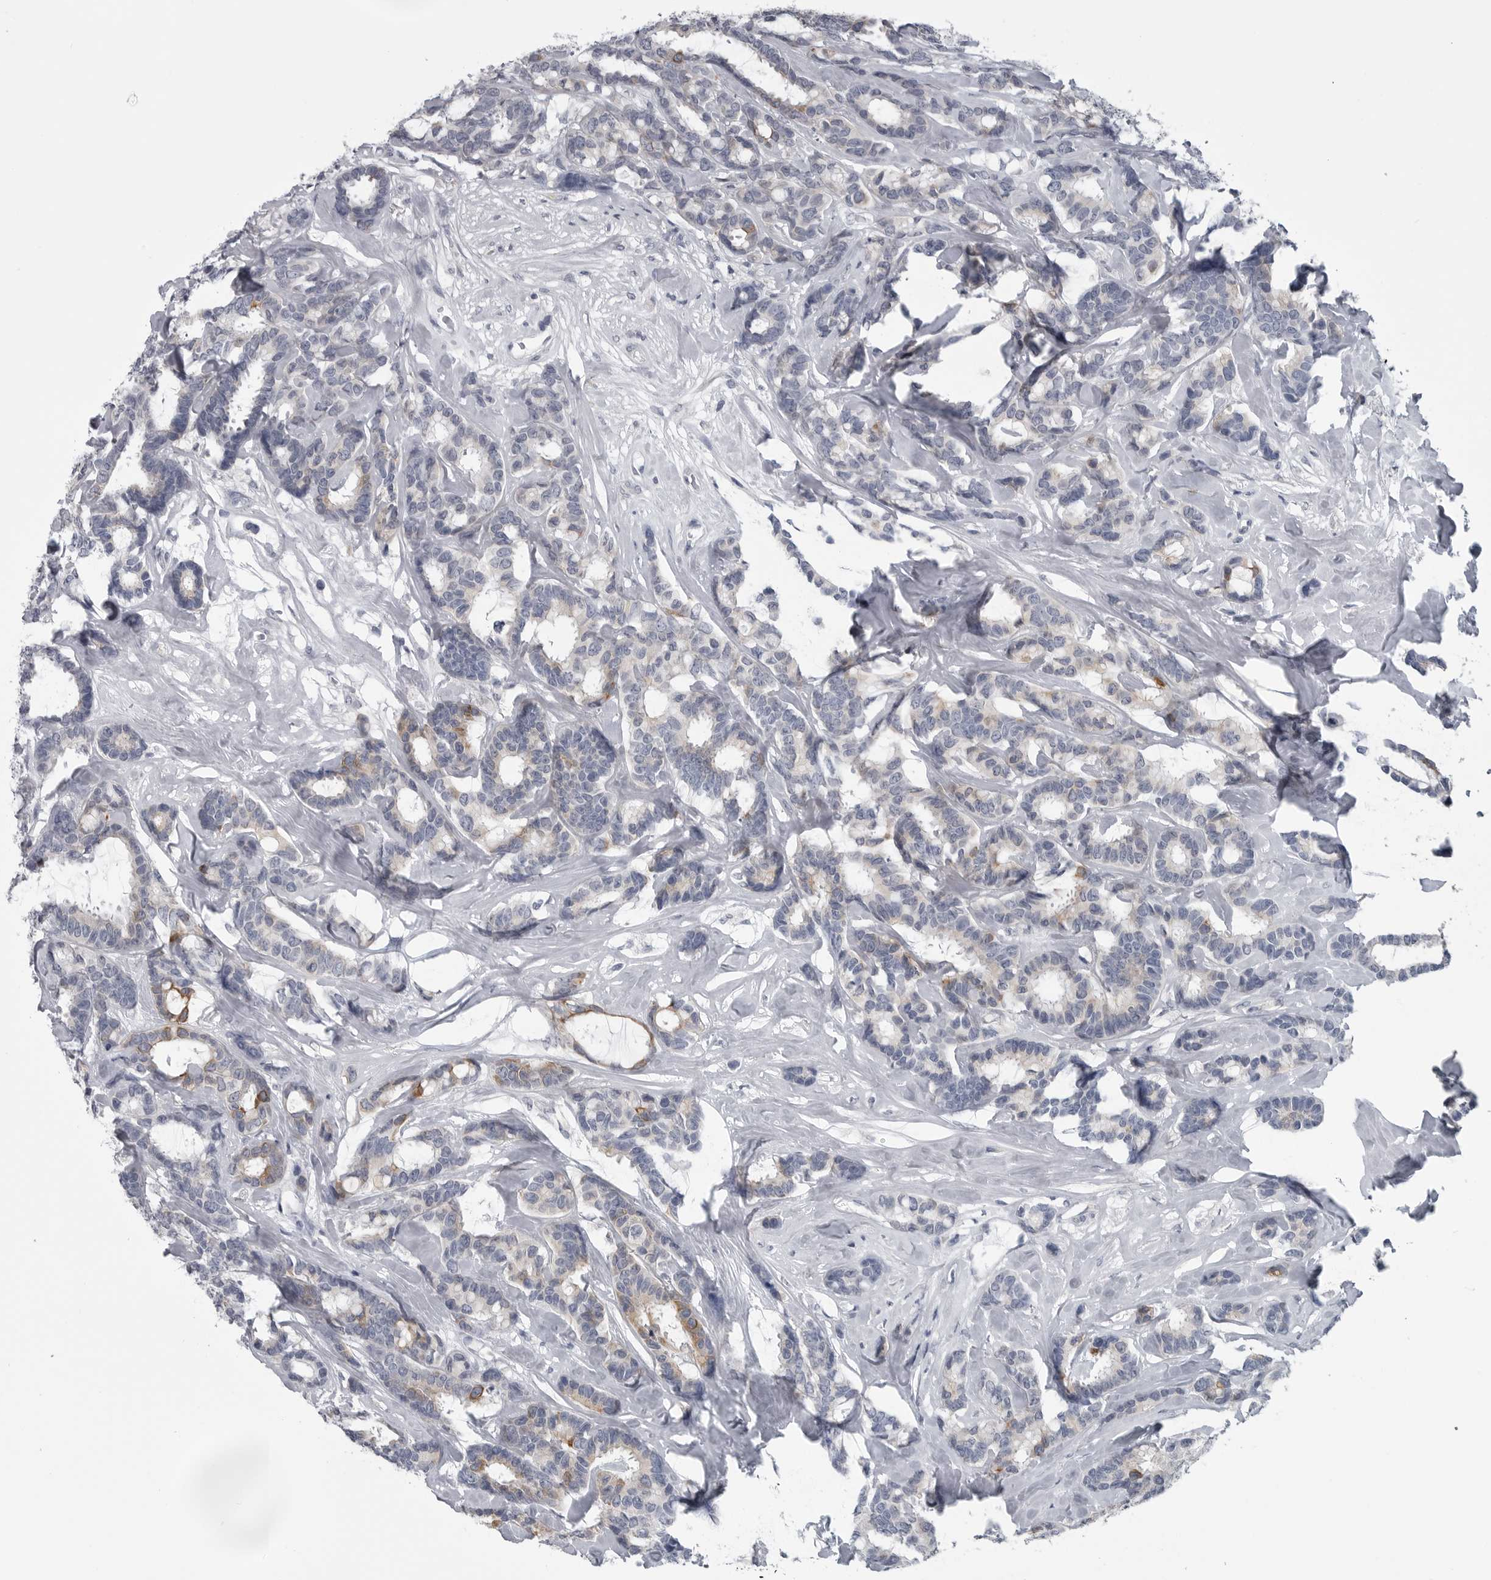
{"staining": {"intensity": "moderate", "quantity": "<25%", "location": "cytoplasmic/membranous"}, "tissue": "breast cancer", "cell_type": "Tumor cells", "image_type": "cancer", "snomed": [{"axis": "morphology", "description": "Duct carcinoma"}, {"axis": "topography", "description": "Breast"}], "caption": "Intraductal carcinoma (breast) was stained to show a protein in brown. There is low levels of moderate cytoplasmic/membranous positivity in approximately <25% of tumor cells. (DAB IHC with brightfield microscopy, high magnification).", "gene": "MYOC", "patient": {"sex": "female", "age": 87}}